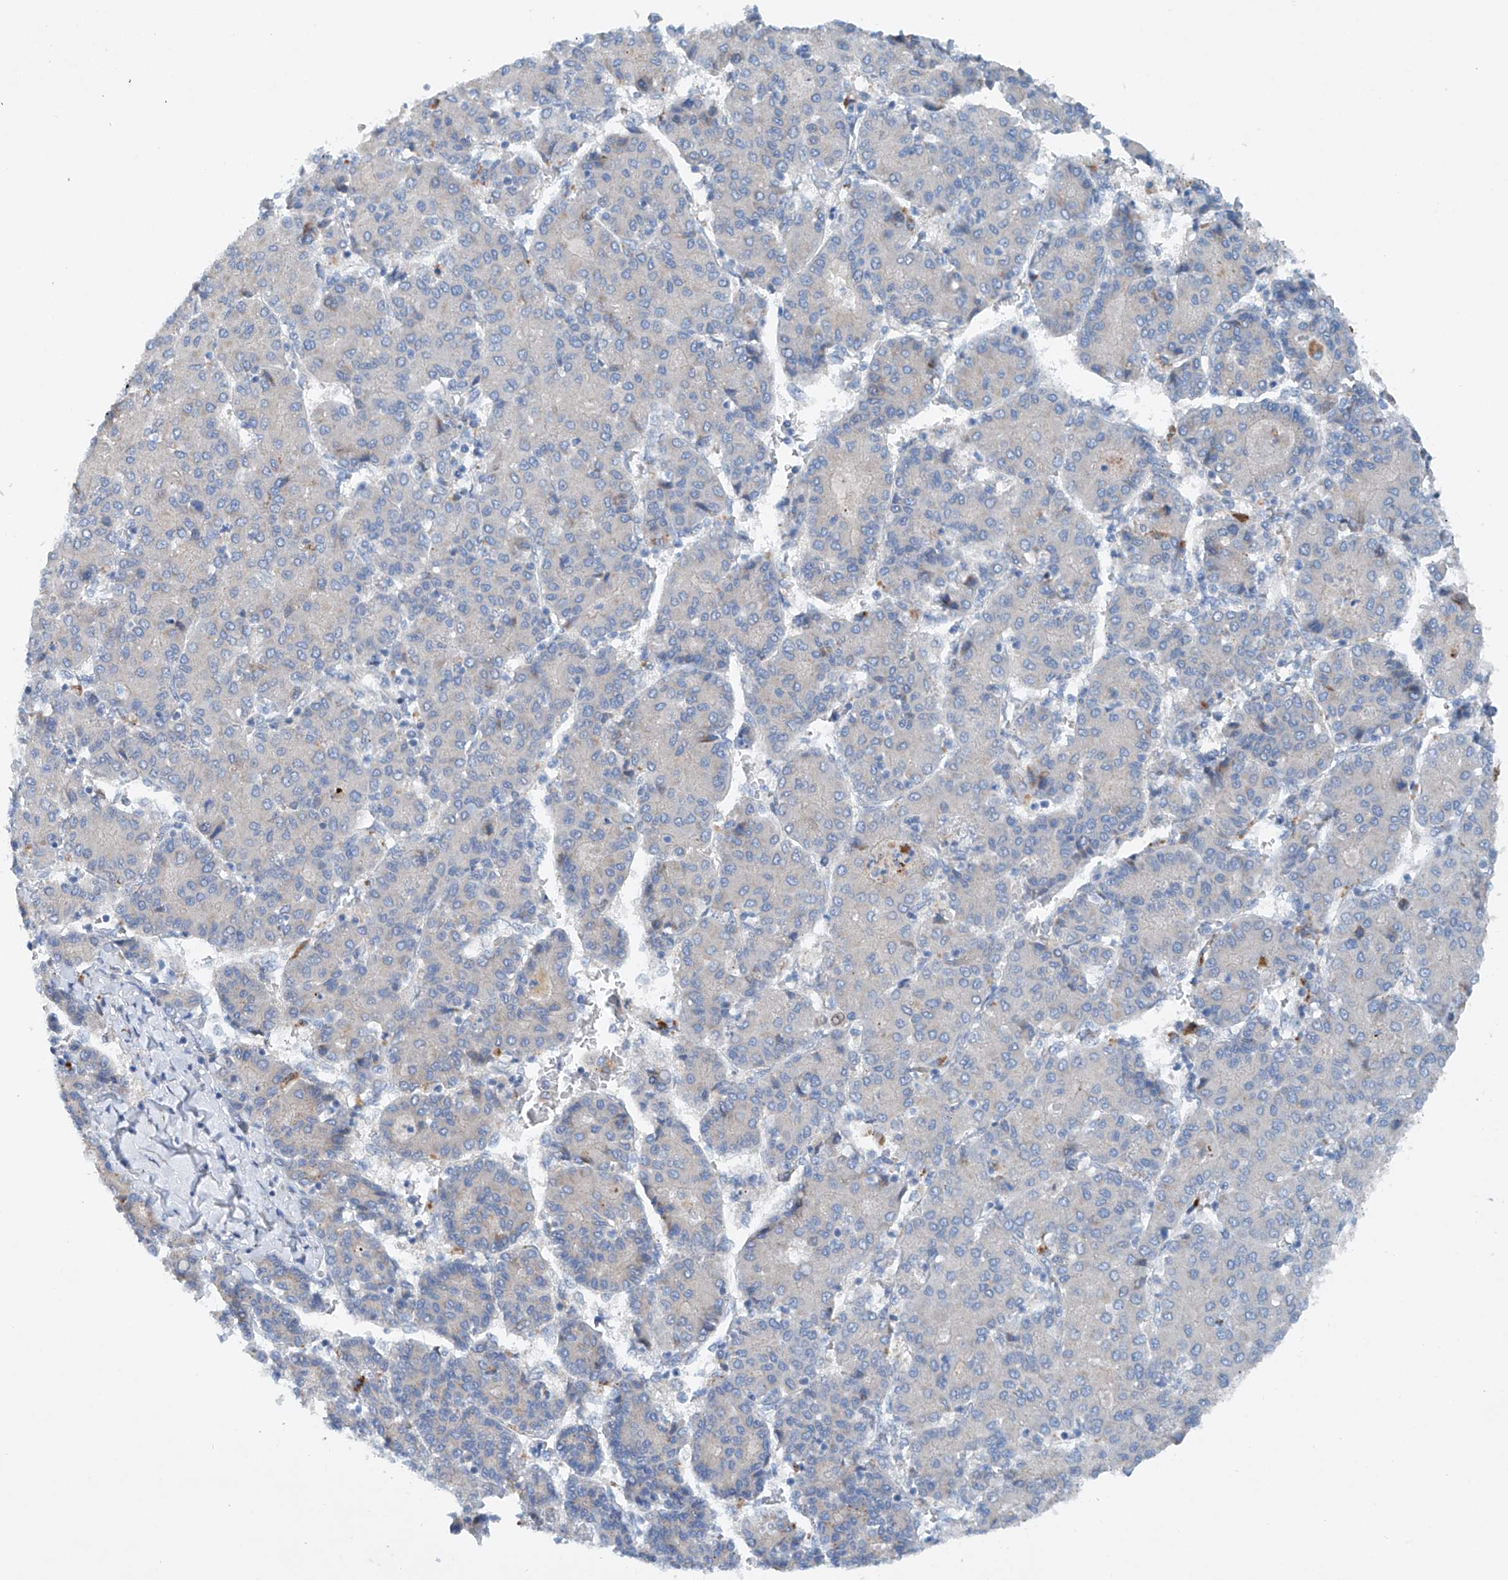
{"staining": {"intensity": "negative", "quantity": "none", "location": "none"}, "tissue": "liver cancer", "cell_type": "Tumor cells", "image_type": "cancer", "snomed": [{"axis": "morphology", "description": "Carcinoma, Hepatocellular, NOS"}, {"axis": "topography", "description": "Liver"}], "caption": "IHC of human liver cancer (hepatocellular carcinoma) demonstrates no staining in tumor cells.", "gene": "CEP85L", "patient": {"sex": "male", "age": 65}}